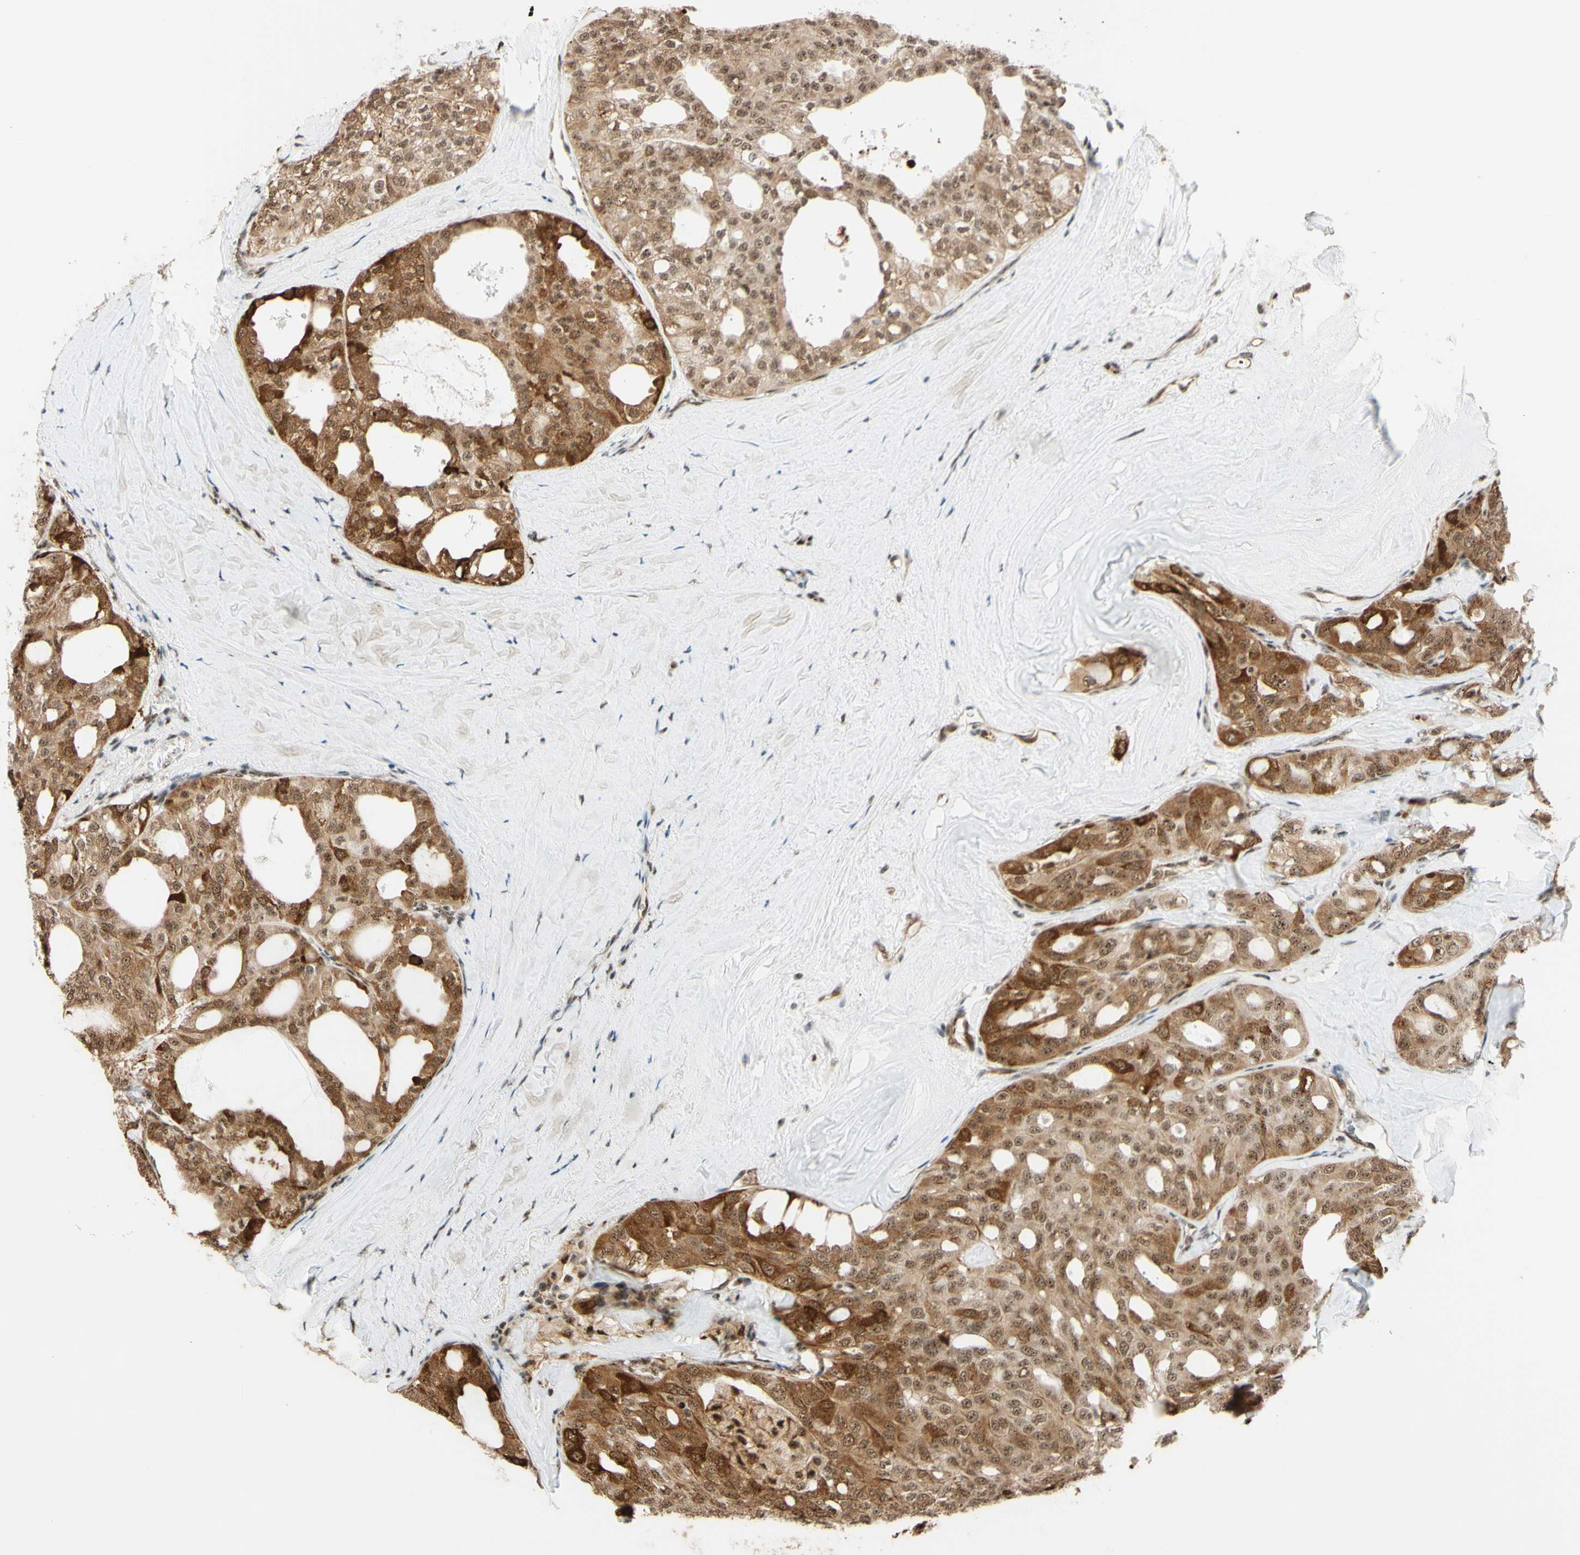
{"staining": {"intensity": "moderate", "quantity": ">75%", "location": "cytoplasmic/membranous,nuclear"}, "tissue": "thyroid cancer", "cell_type": "Tumor cells", "image_type": "cancer", "snomed": [{"axis": "morphology", "description": "Follicular adenoma carcinoma, NOS"}, {"axis": "topography", "description": "Thyroid gland"}], "caption": "Immunohistochemistry (IHC) (DAB (3,3'-diaminobenzidine)) staining of human thyroid cancer demonstrates moderate cytoplasmic/membranous and nuclear protein expression in approximately >75% of tumor cells.", "gene": "SAP18", "patient": {"sex": "male", "age": 75}}